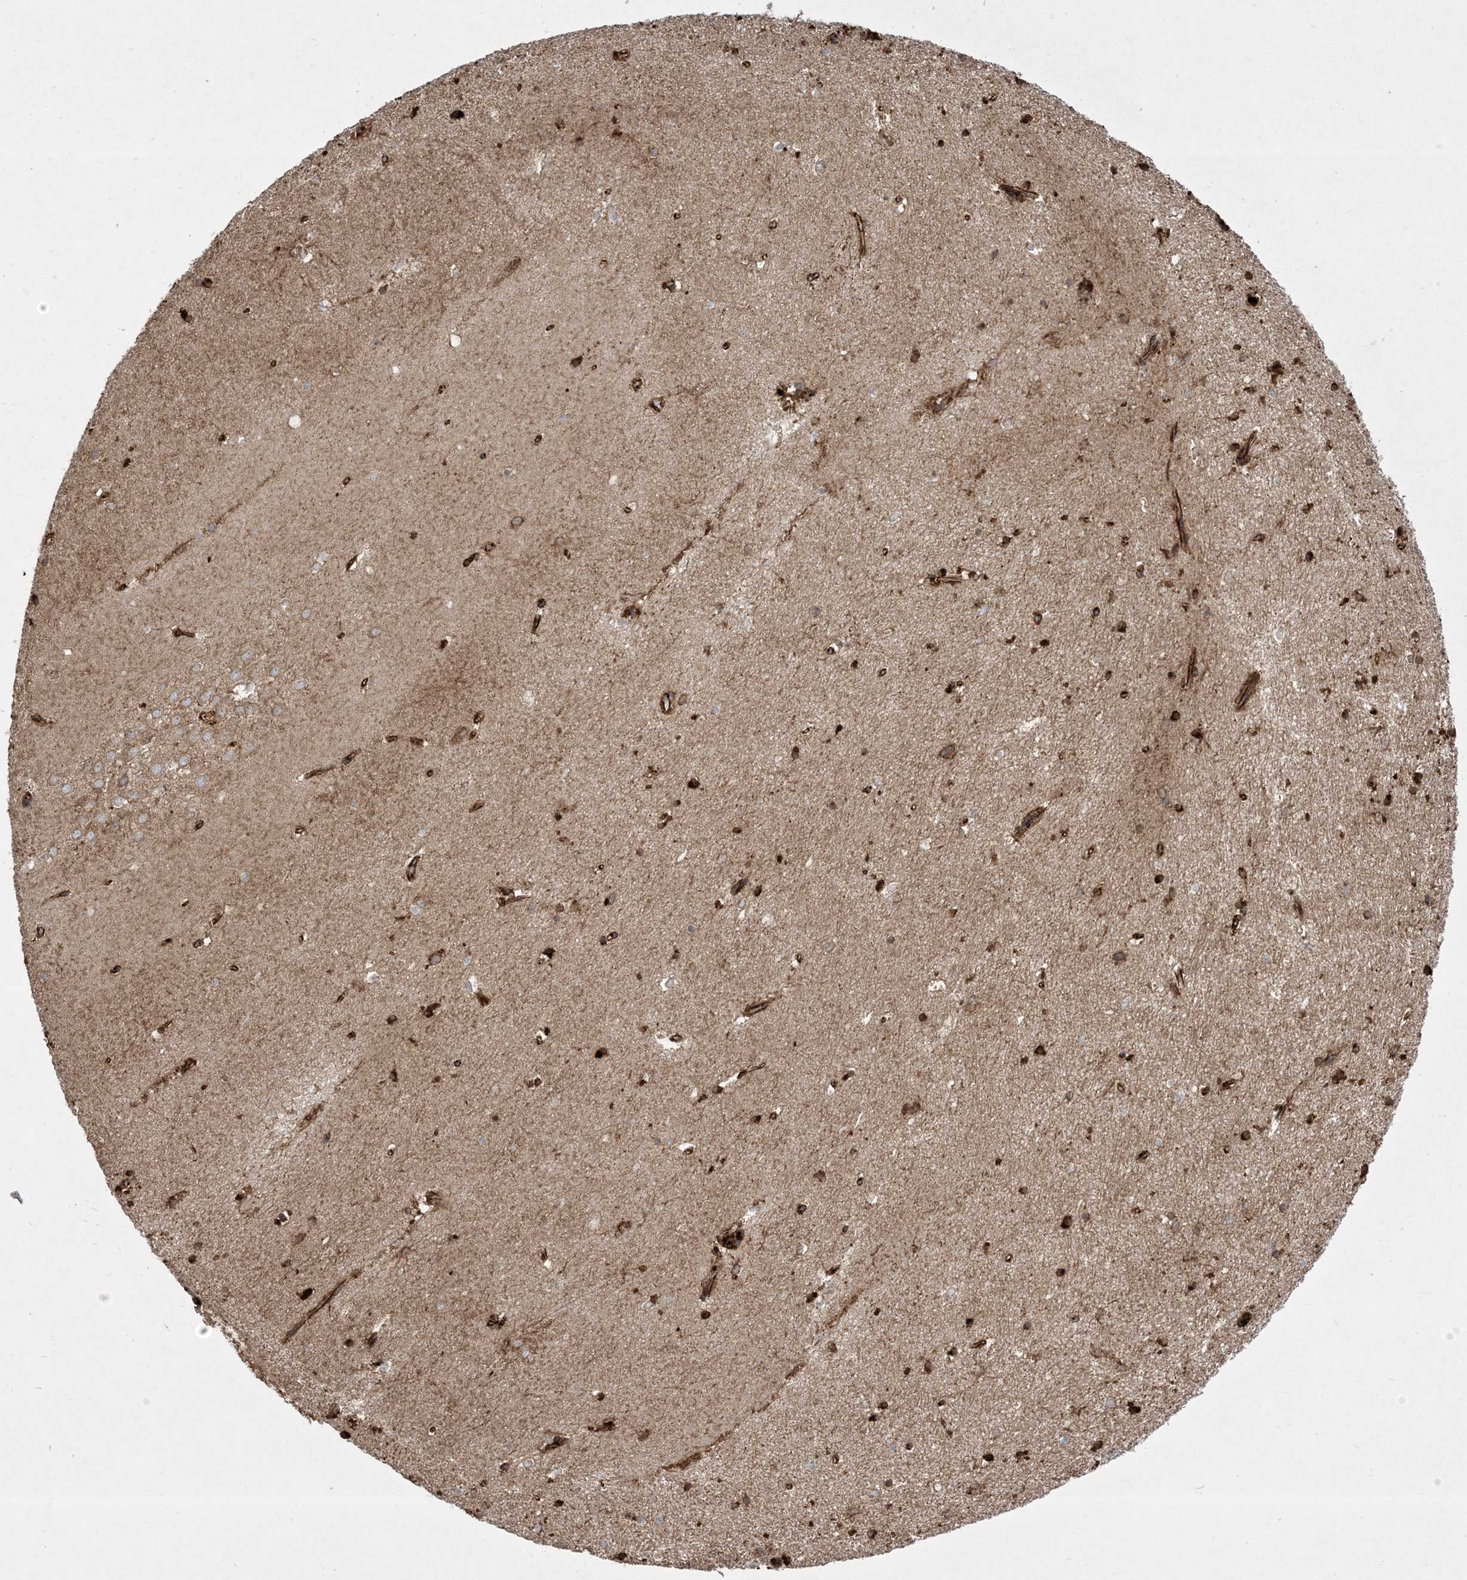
{"staining": {"intensity": "strong", "quantity": ">75%", "location": "cytoplasmic/membranous"}, "tissue": "hippocampus", "cell_type": "Glial cells", "image_type": "normal", "snomed": [{"axis": "morphology", "description": "Normal tissue, NOS"}, {"axis": "topography", "description": "Hippocampus"}], "caption": "Human hippocampus stained for a protein (brown) shows strong cytoplasmic/membranous positive expression in about >75% of glial cells.", "gene": "OTOP1", "patient": {"sex": "female", "age": 64}}